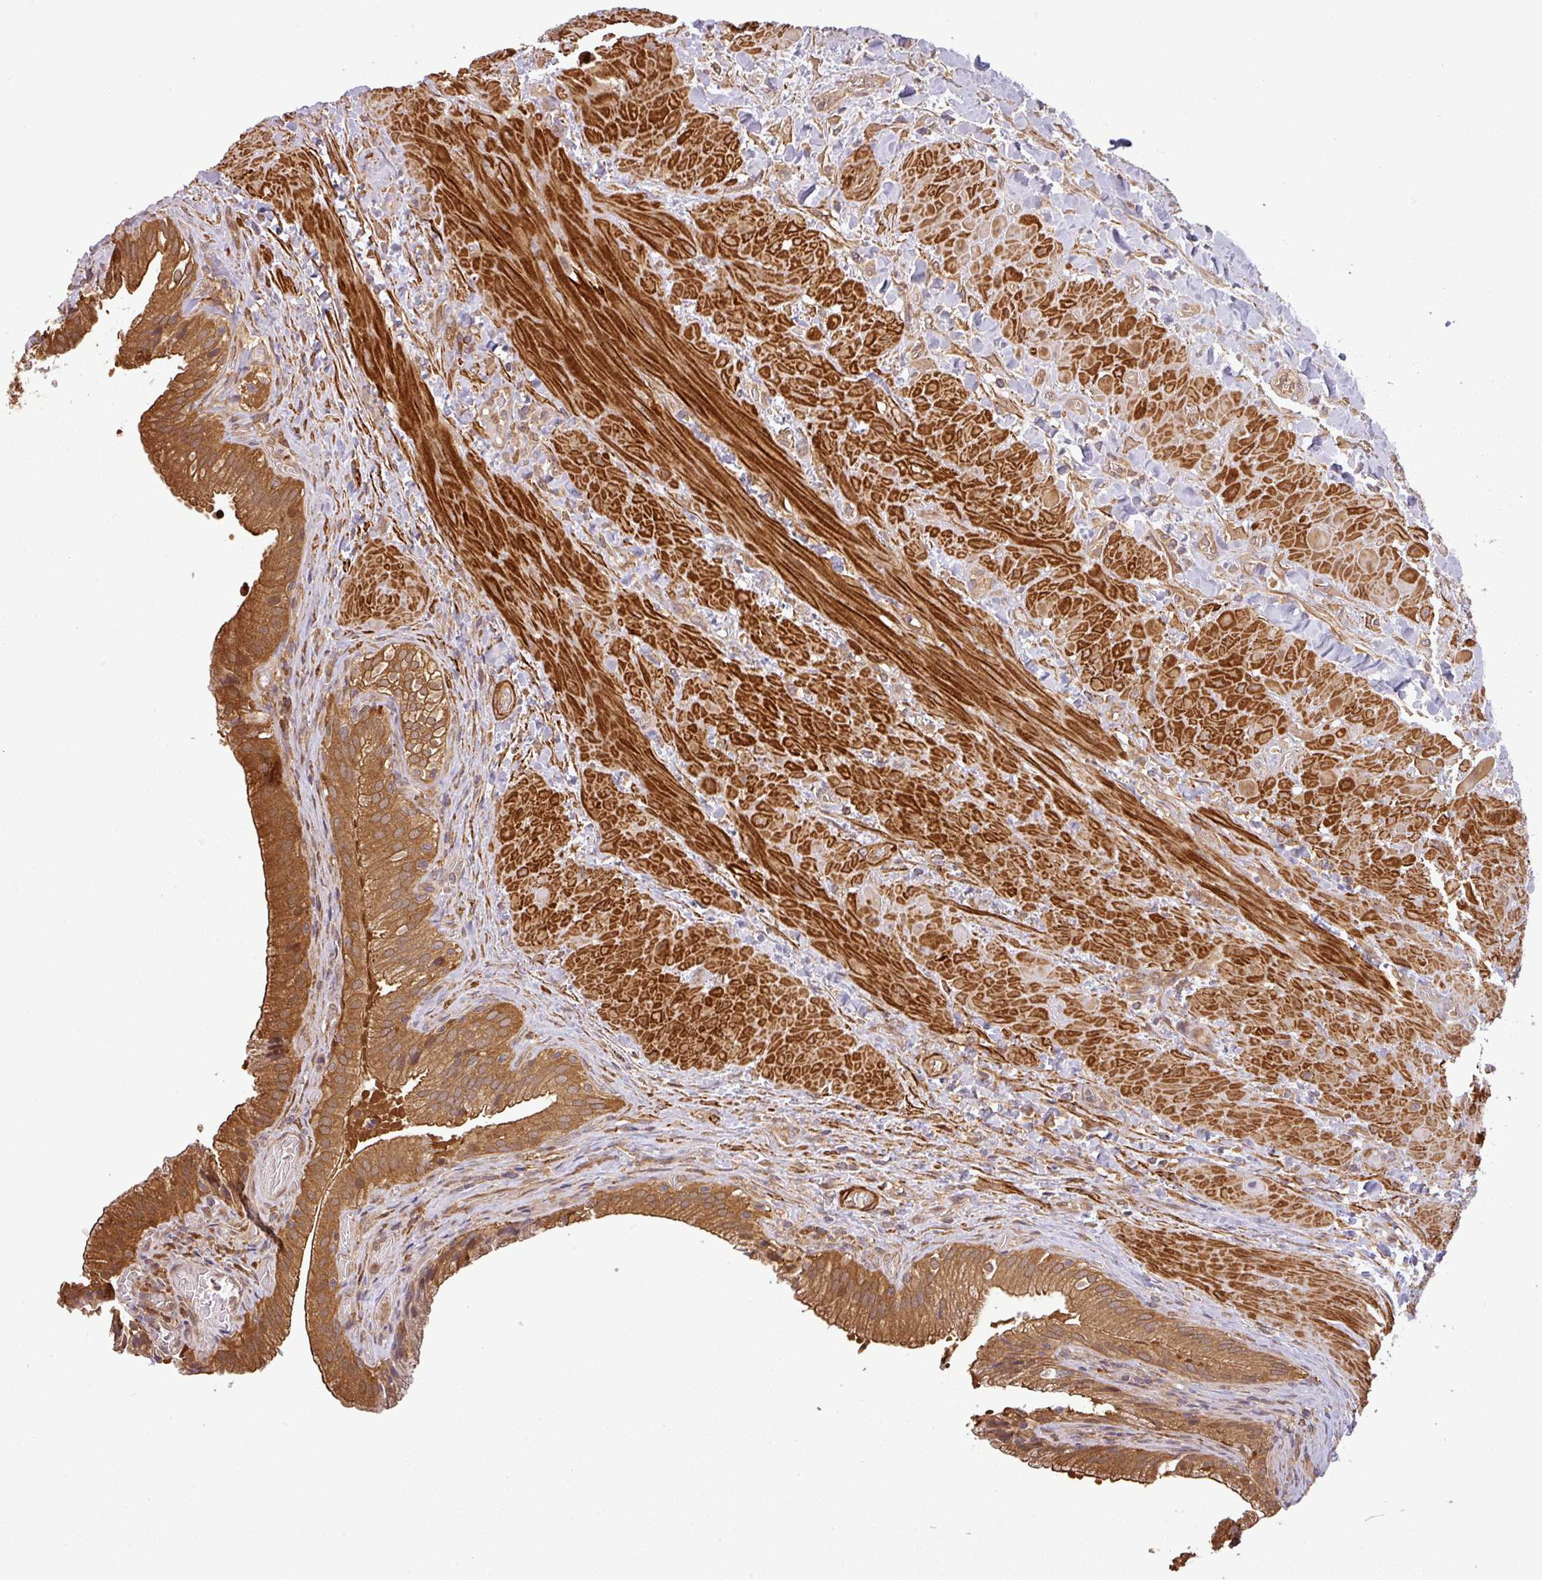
{"staining": {"intensity": "moderate", "quantity": ">75%", "location": "cytoplasmic/membranous"}, "tissue": "gallbladder", "cell_type": "Glandular cells", "image_type": "normal", "snomed": [{"axis": "morphology", "description": "Normal tissue, NOS"}, {"axis": "topography", "description": "Gallbladder"}], "caption": "Immunohistochemistry histopathology image of unremarkable gallbladder: gallbladder stained using immunohistochemistry displays medium levels of moderate protein expression localized specifically in the cytoplasmic/membranous of glandular cells, appearing as a cytoplasmic/membranous brown color.", "gene": "MAP3K6", "patient": {"sex": "male", "age": 24}}